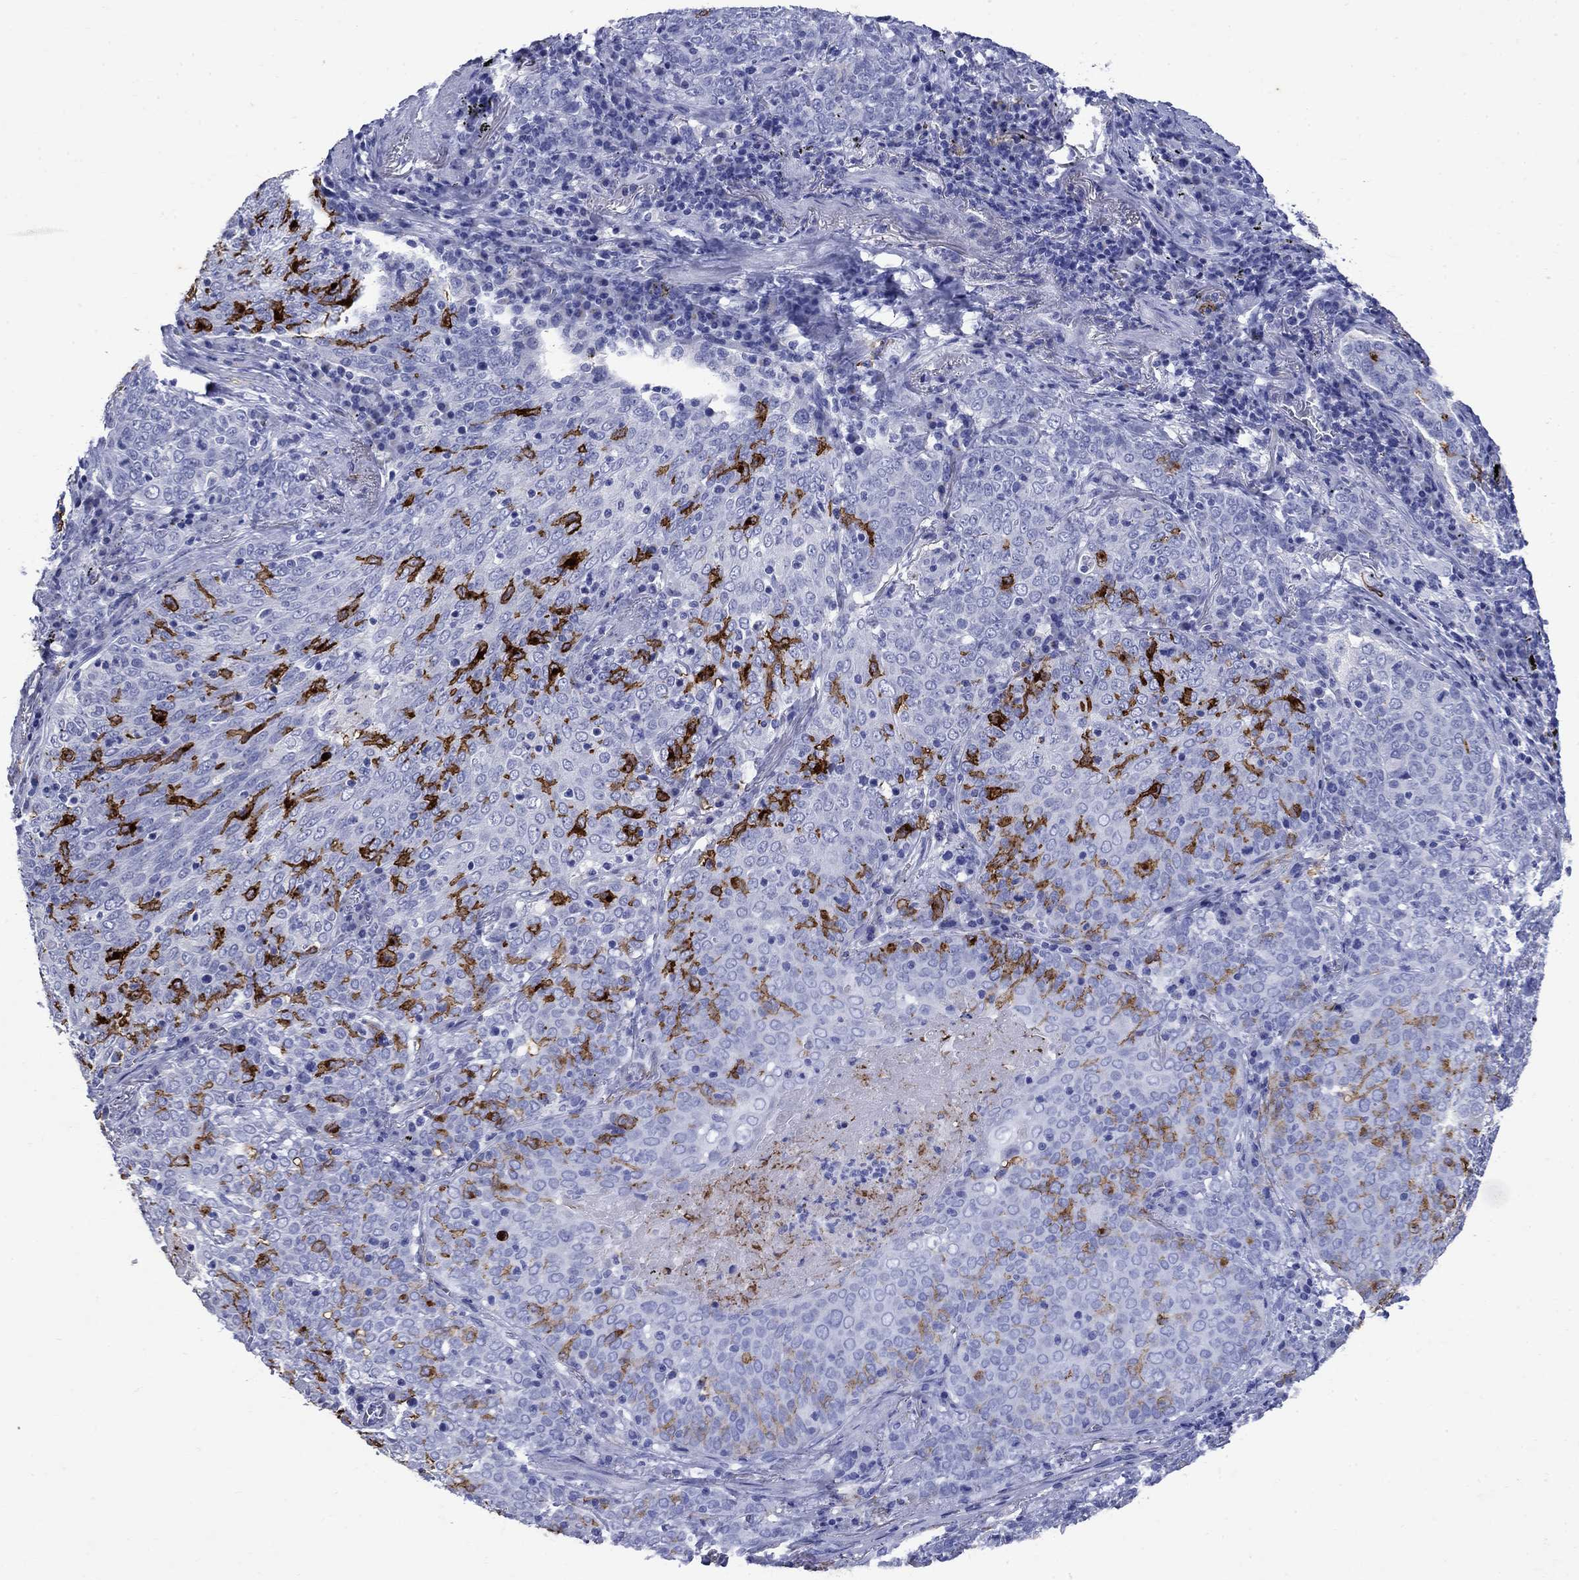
{"staining": {"intensity": "negative", "quantity": "none", "location": "none"}, "tissue": "lung cancer", "cell_type": "Tumor cells", "image_type": "cancer", "snomed": [{"axis": "morphology", "description": "Squamous cell carcinoma, NOS"}, {"axis": "topography", "description": "Lung"}], "caption": "A high-resolution histopathology image shows IHC staining of lung cancer (squamous cell carcinoma), which demonstrates no significant positivity in tumor cells.", "gene": "CD1A", "patient": {"sex": "male", "age": 82}}